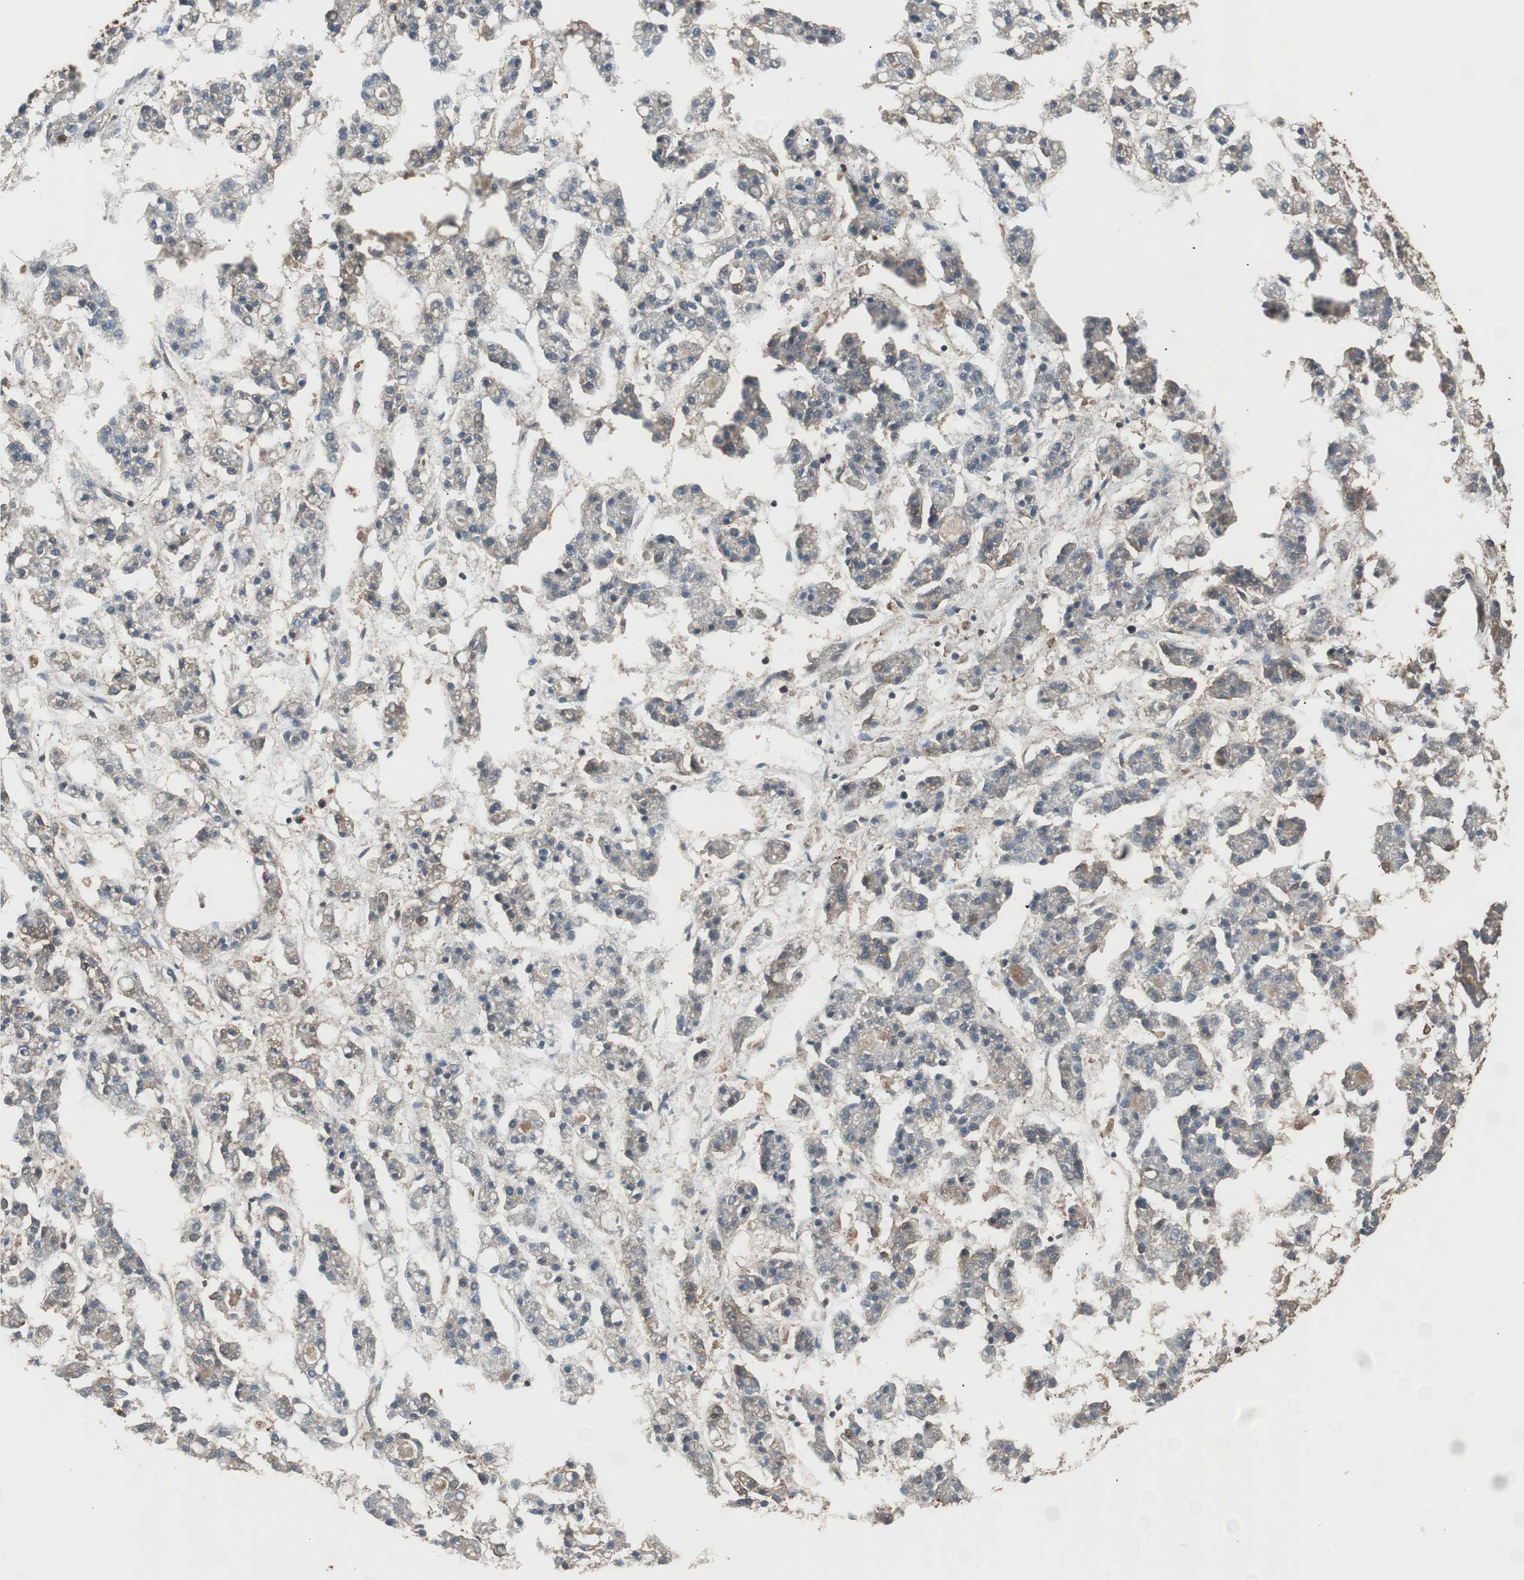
{"staining": {"intensity": "moderate", "quantity": "<25%", "location": "cytoplasmic/membranous"}, "tissue": "liver cancer", "cell_type": "Tumor cells", "image_type": "cancer", "snomed": [{"axis": "morphology", "description": "Carcinoma, Hepatocellular, NOS"}, {"axis": "topography", "description": "Liver"}], "caption": "Immunohistochemistry (IHC) of liver hepatocellular carcinoma reveals low levels of moderate cytoplasmic/membranous expression in about <25% of tumor cells.", "gene": "B2M", "patient": {"sex": "male", "age": 70}}